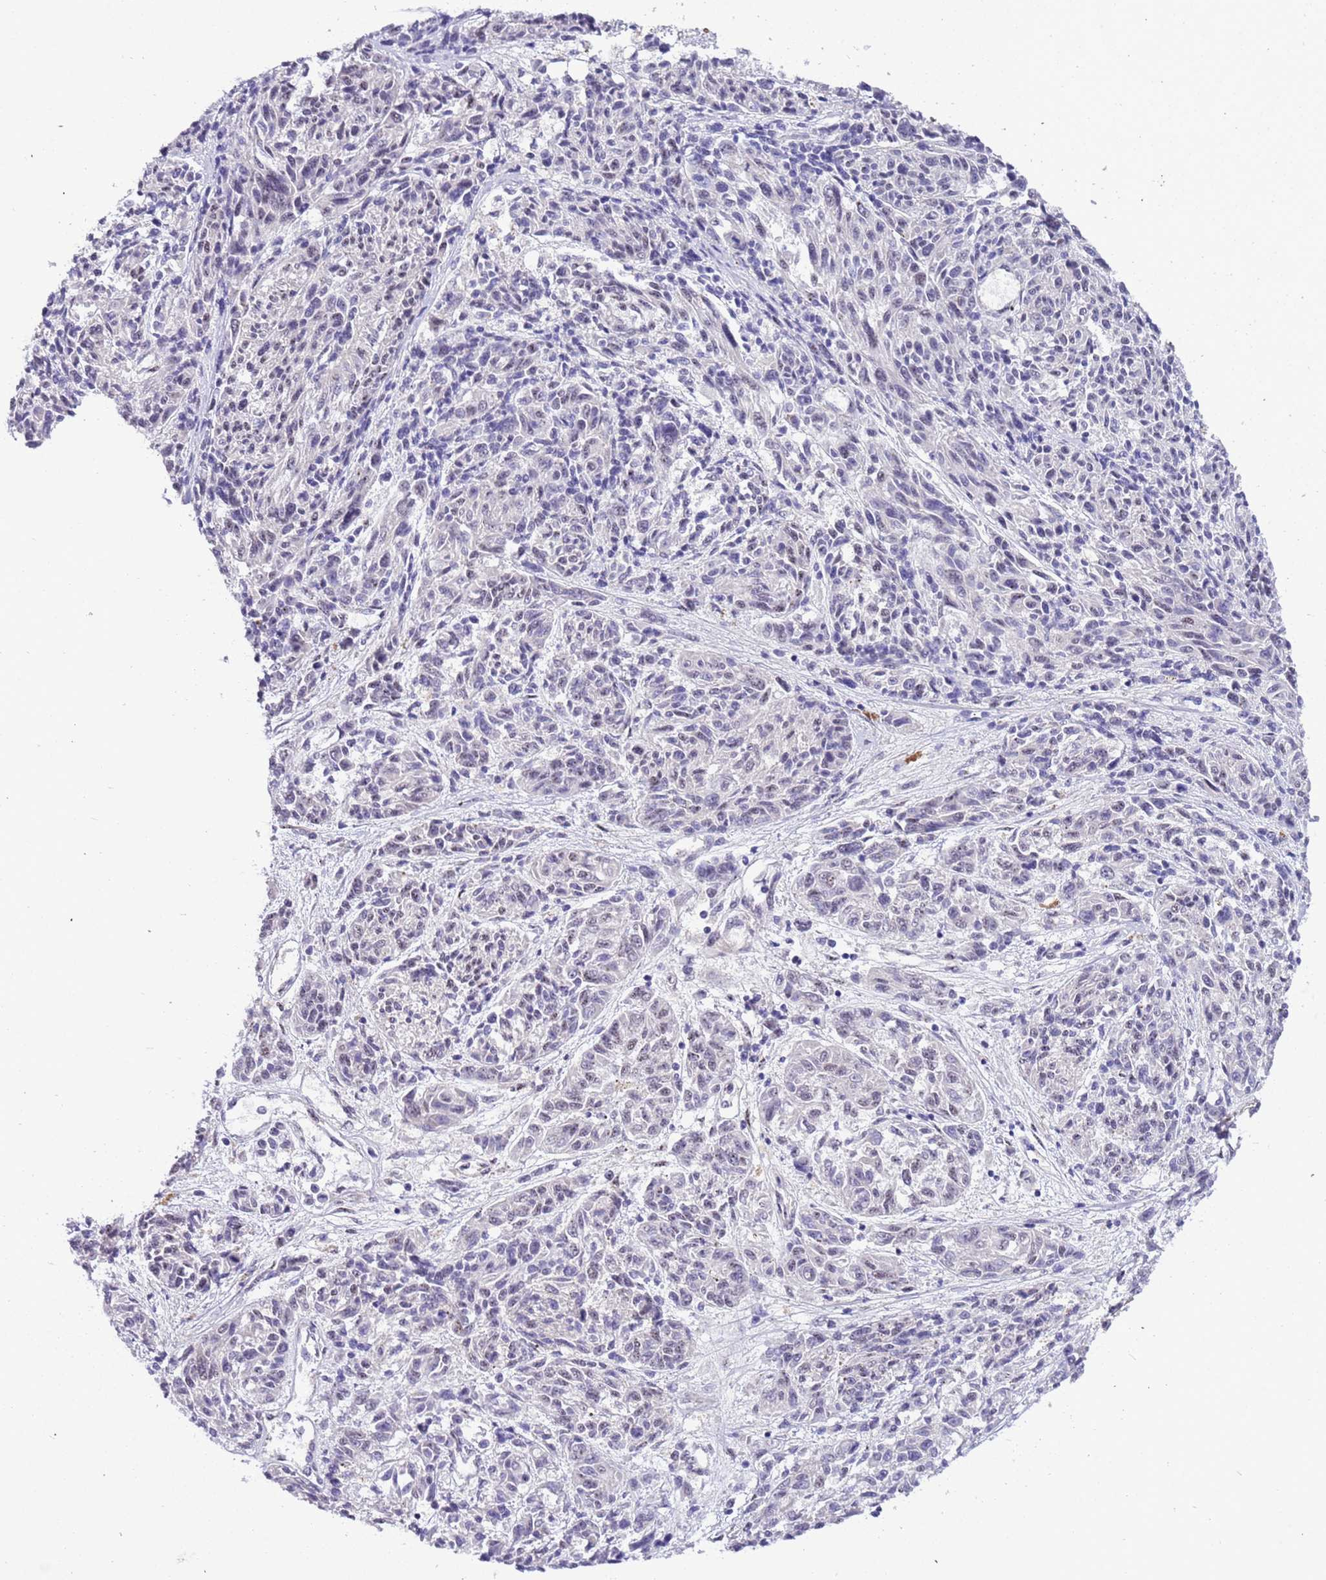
{"staining": {"intensity": "negative", "quantity": "none", "location": "none"}, "tissue": "melanoma", "cell_type": "Tumor cells", "image_type": "cancer", "snomed": [{"axis": "morphology", "description": "Malignant melanoma, NOS"}, {"axis": "topography", "description": "Skin"}], "caption": "High power microscopy image of an IHC image of malignant melanoma, revealing no significant positivity in tumor cells.", "gene": "PLEKHH1", "patient": {"sex": "male", "age": 53}}